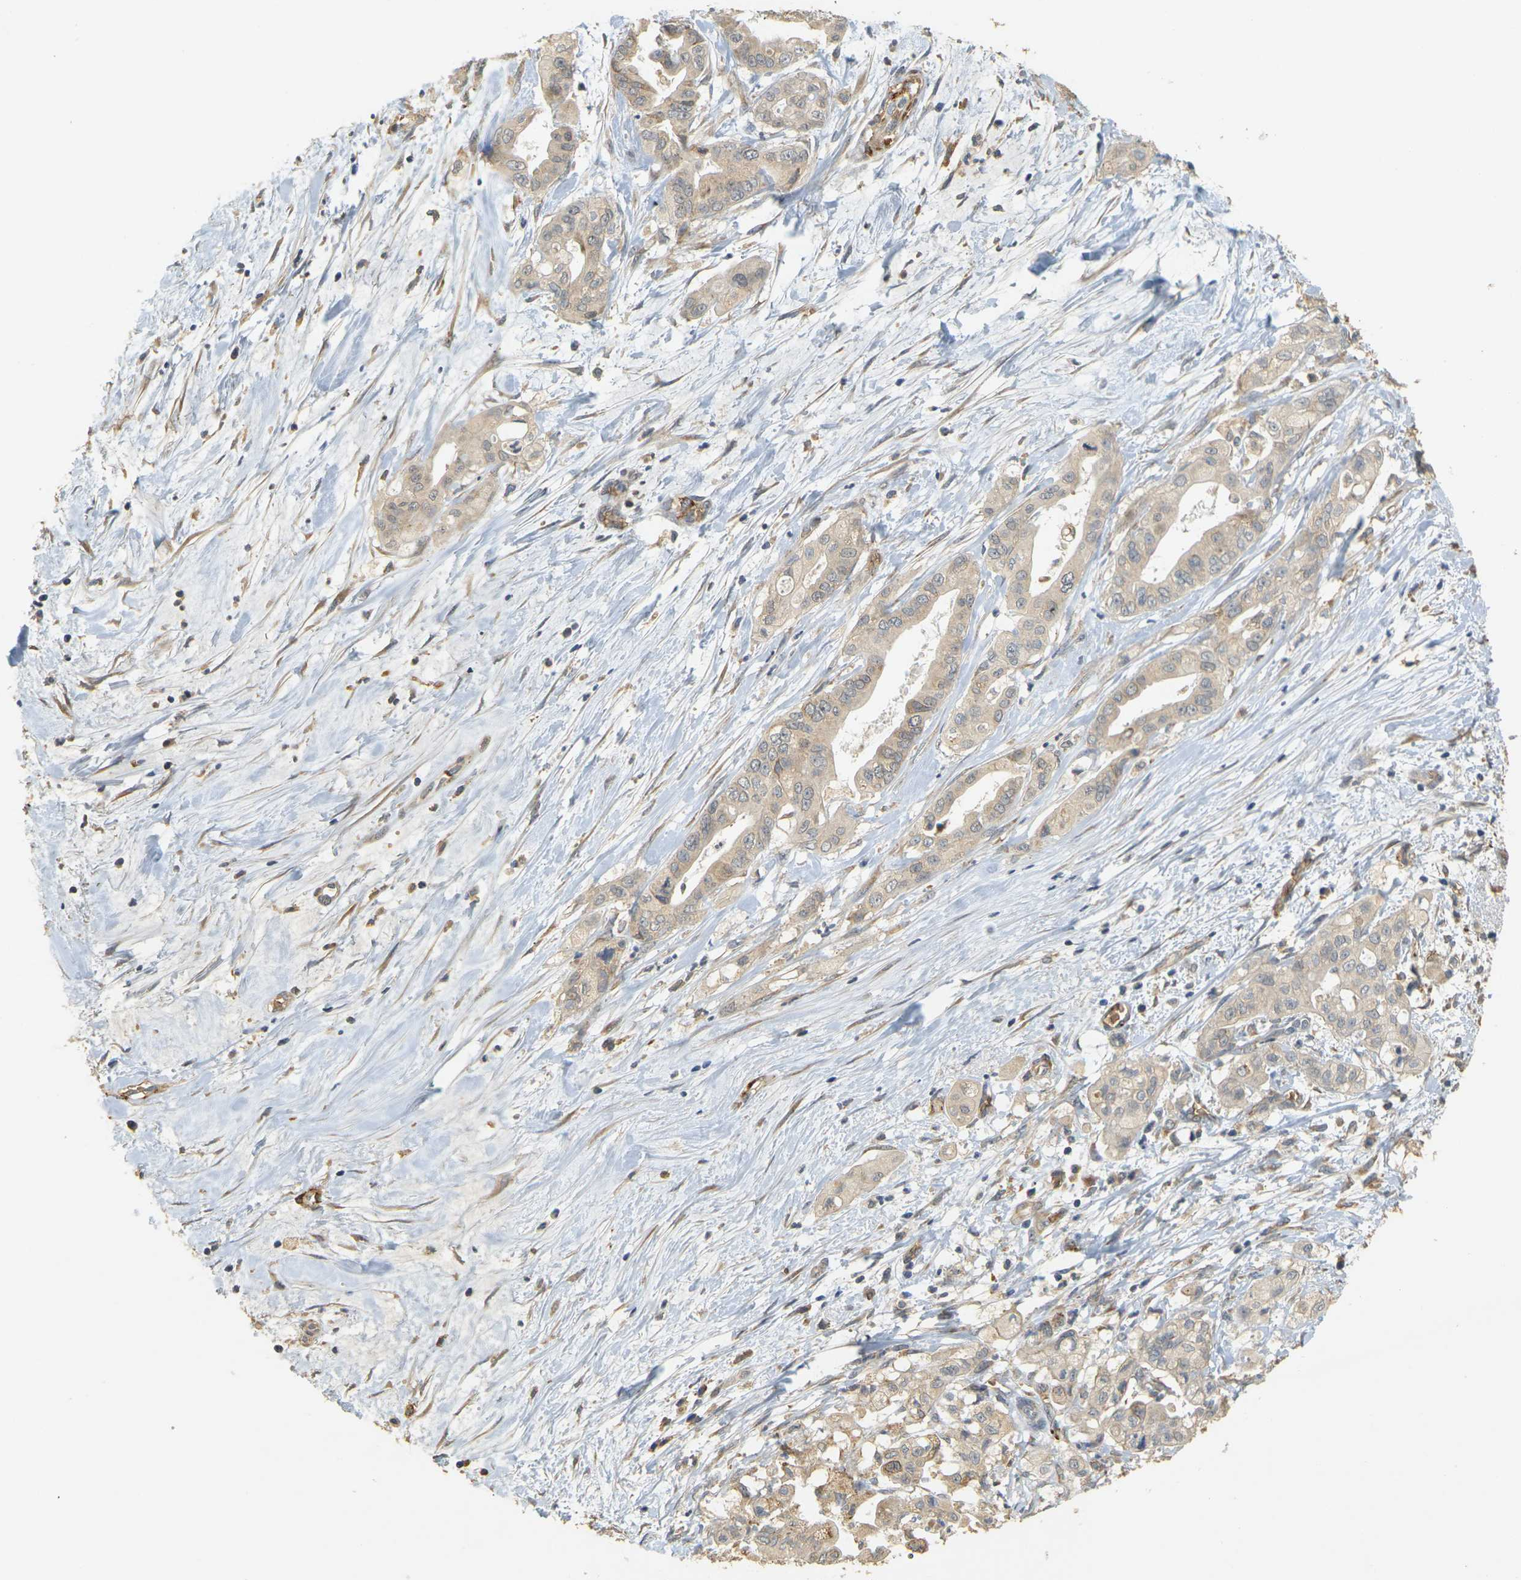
{"staining": {"intensity": "weak", "quantity": ">75%", "location": "cytoplasmic/membranous"}, "tissue": "pancreatic cancer", "cell_type": "Tumor cells", "image_type": "cancer", "snomed": [{"axis": "morphology", "description": "Adenocarcinoma, NOS"}, {"axis": "topography", "description": "Pancreas"}], "caption": "Immunohistochemical staining of pancreatic cancer exhibits weak cytoplasmic/membranous protein positivity in approximately >75% of tumor cells.", "gene": "MEGF9", "patient": {"sex": "female", "age": 75}}